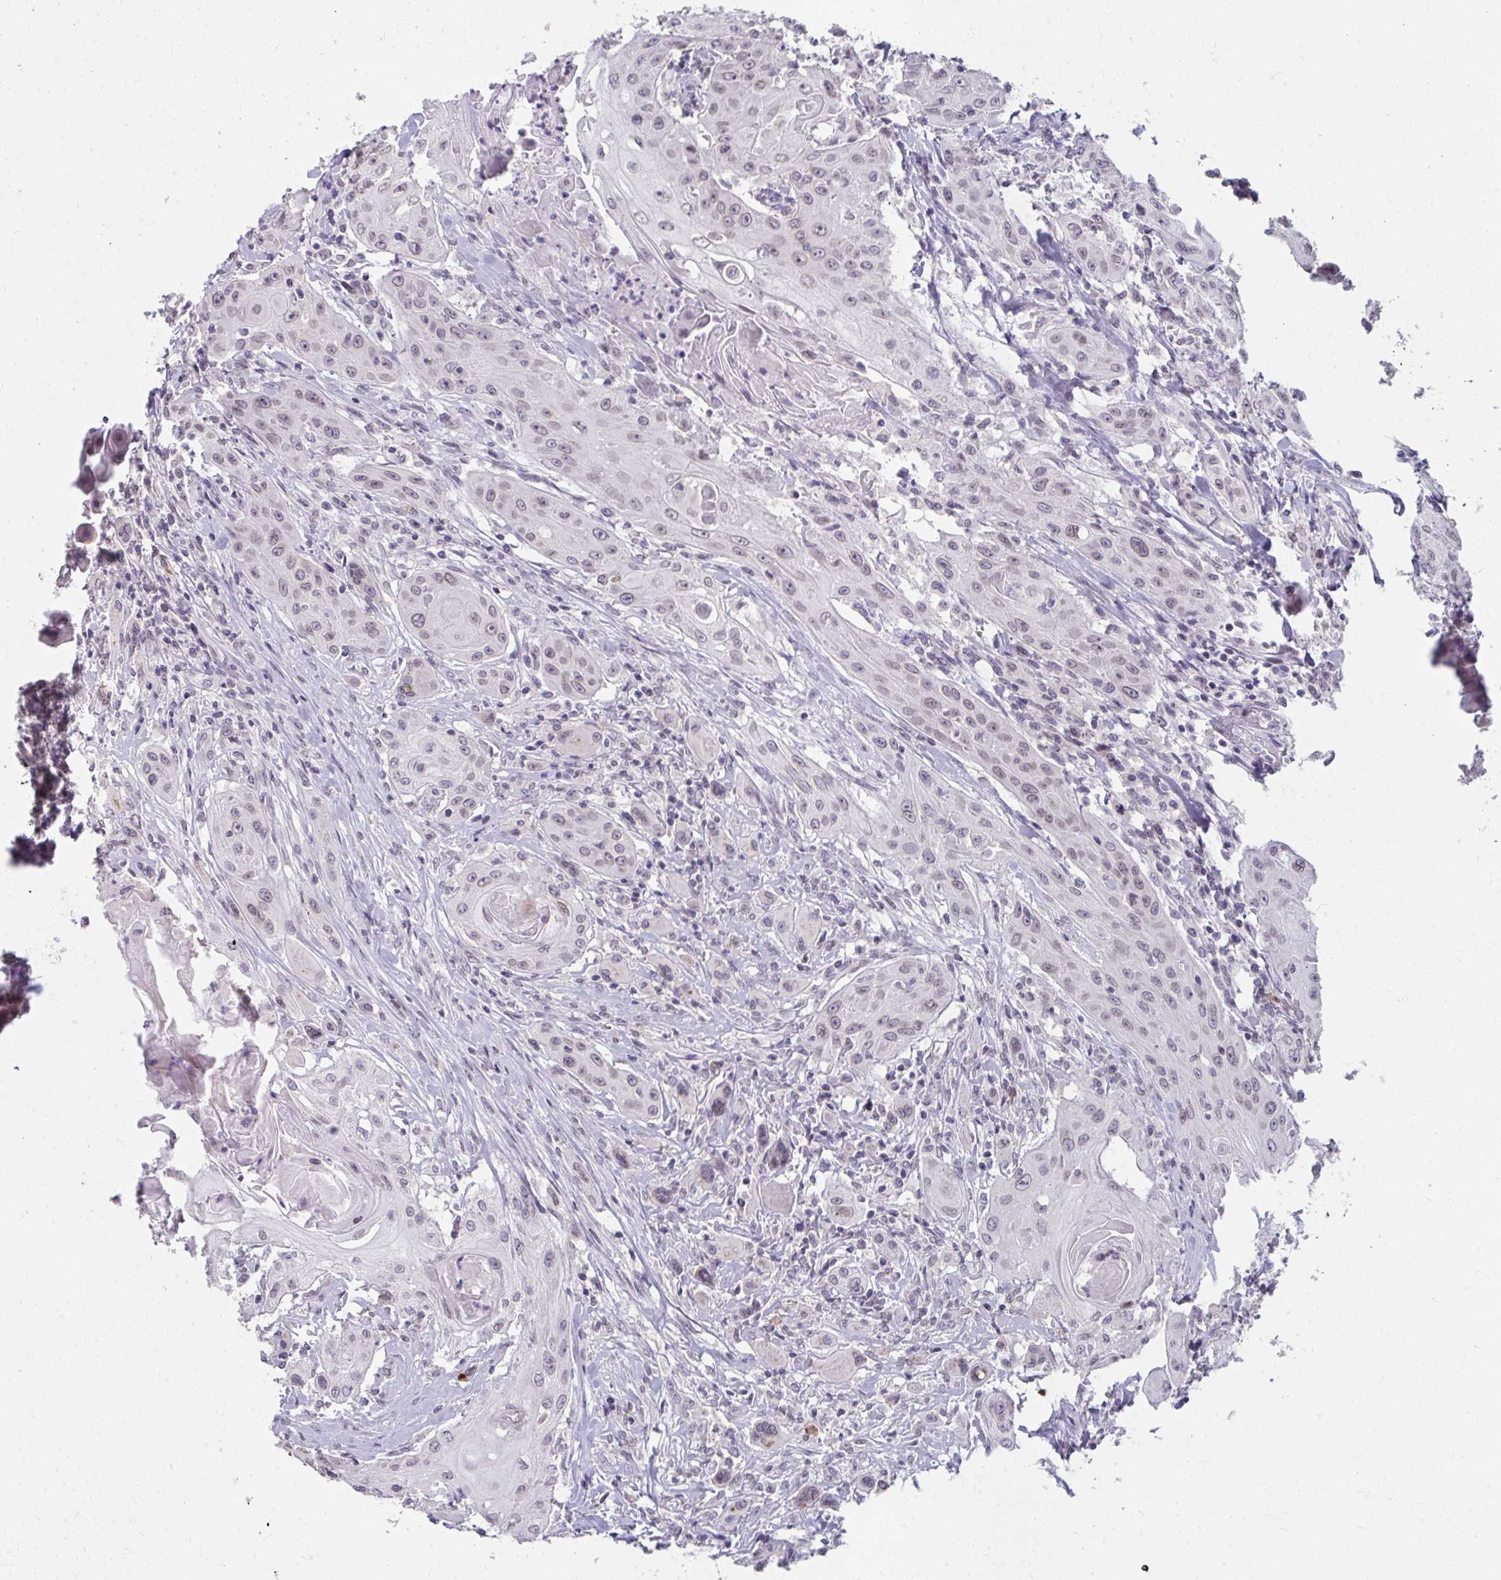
{"staining": {"intensity": "weak", "quantity": "25%-75%", "location": "nuclear"}, "tissue": "head and neck cancer", "cell_type": "Tumor cells", "image_type": "cancer", "snomed": [{"axis": "morphology", "description": "Squamous cell carcinoma, NOS"}, {"axis": "topography", "description": "Oral tissue"}, {"axis": "topography", "description": "Head-Neck"}, {"axis": "topography", "description": "Neck, NOS"}], "caption": "A low amount of weak nuclear staining is seen in approximately 25%-75% of tumor cells in squamous cell carcinoma (head and neck) tissue.", "gene": "NUP133", "patient": {"sex": "female", "age": 55}}